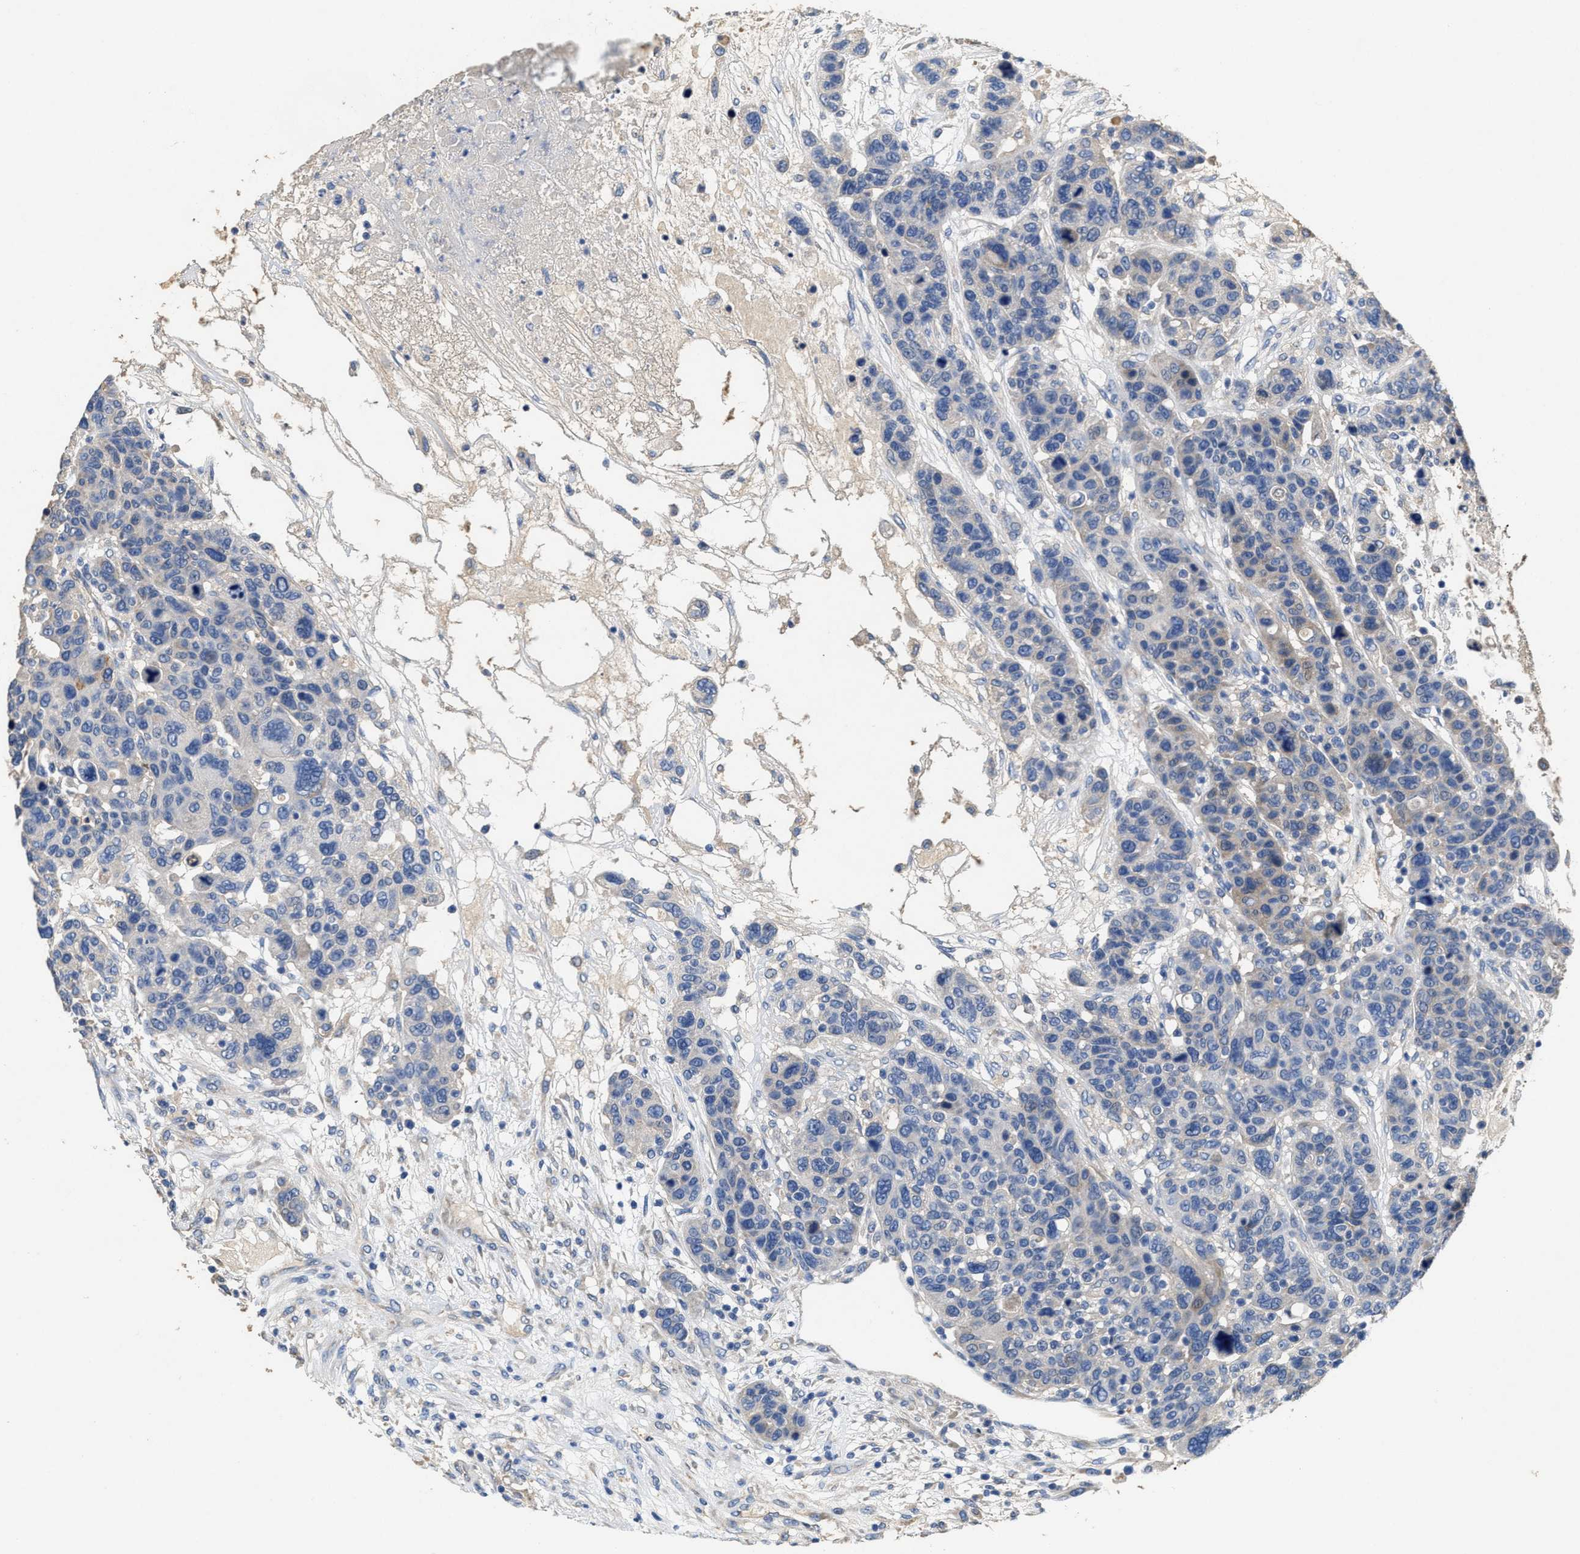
{"staining": {"intensity": "negative", "quantity": "none", "location": "none"}, "tissue": "breast cancer", "cell_type": "Tumor cells", "image_type": "cancer", "snomed": [{"axis": "morphology", "description": "Duct carcinoma"}, {"axis": "topography", "description": "Breast"}], "caption": "Infiltrating ductal carcinoma (breast) was stained to show a protein in brown. There is no significant expression in tumor cells. (DAB immunohistochemistry (IHC) with hematoxylin counter stain).", "gene": "PEG10", "patient": {"sex": "female", "age": 37}}